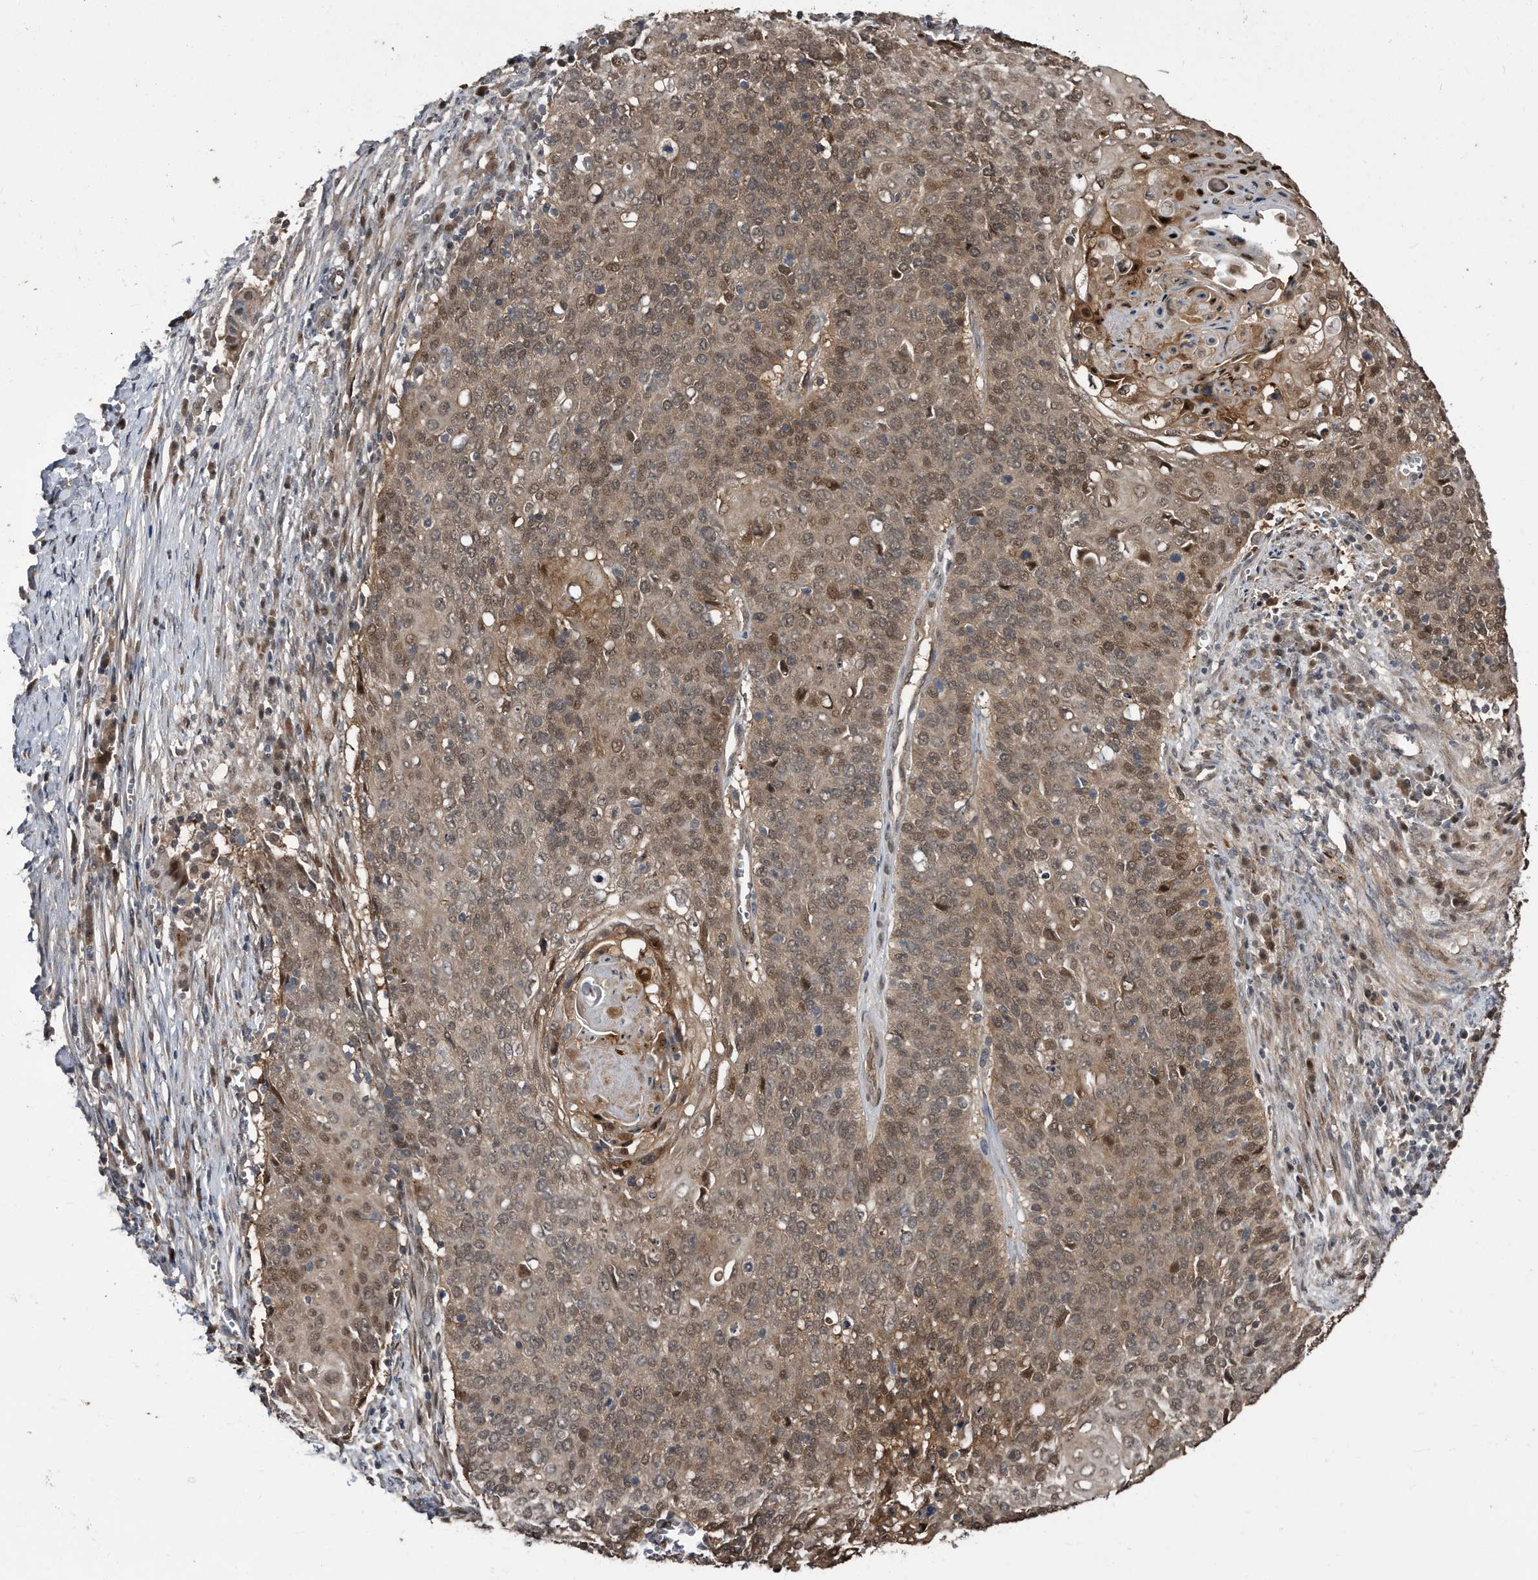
{"staining": {"intensity": "moderate", "quantity": ">75%", "location": "cytoplasmic/membranous,nuclear"}, "tissue": "cervical cancer", "cell_type": "Tumor cells", "image_type": "cancer", "snomed": [{"axis": "morphology", "description": "Squamous cell carcinoma, NOS"}, {"axis": "topography", "description": "Cervix"}], "caption": "The histopathology image reveals immunohistochemical staining of cervical cancer (squamous cell carcinoma). There is moderate cytoplasmic/membranous and nuclear expression is identified in about >75% of tumor cells. (IHC, brightfield microscopy, high magnification).", "gene": "RAD23B", "patient": {"sex": "female", "age": 39}}